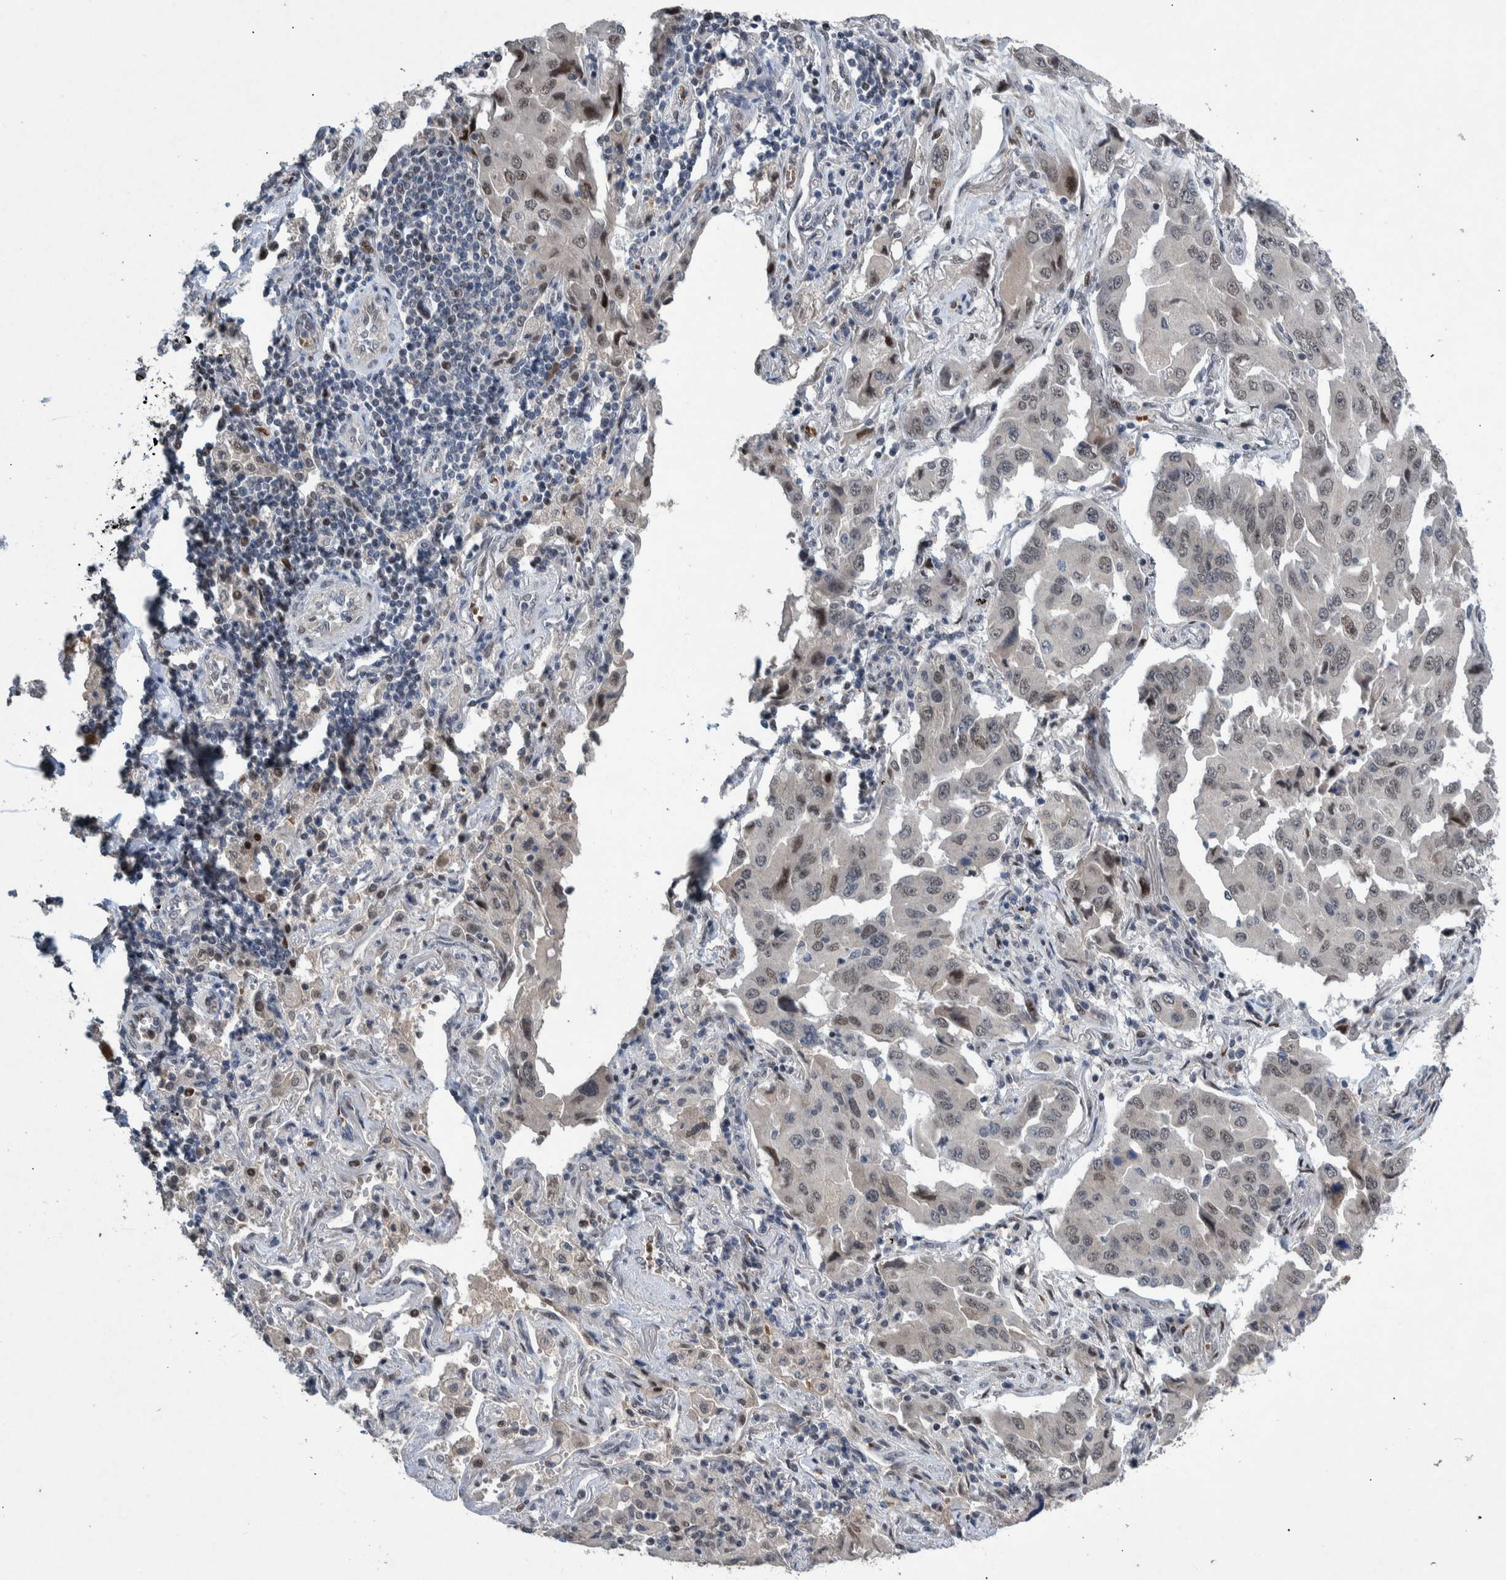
{"staining": {"intensity": "weak", "quantity": "25%-75%", "location": "nuclear"}, "tissue": "lung cancer", "cell_type": "Tumor cells", "image_type": "cancer", "snomed": [{"axis": "morphology", "description": "Adenocarcinoma, NOS"}, {"axis": "topography", "description": "Lung"}], "caption": "Adenocarcinoma (lung) stained with IHC displays weak nuclear positivity in about 25%-75% of tumor cells.", "gene": "ESRP1", "patient": {"sex": "female", "age": 65}}